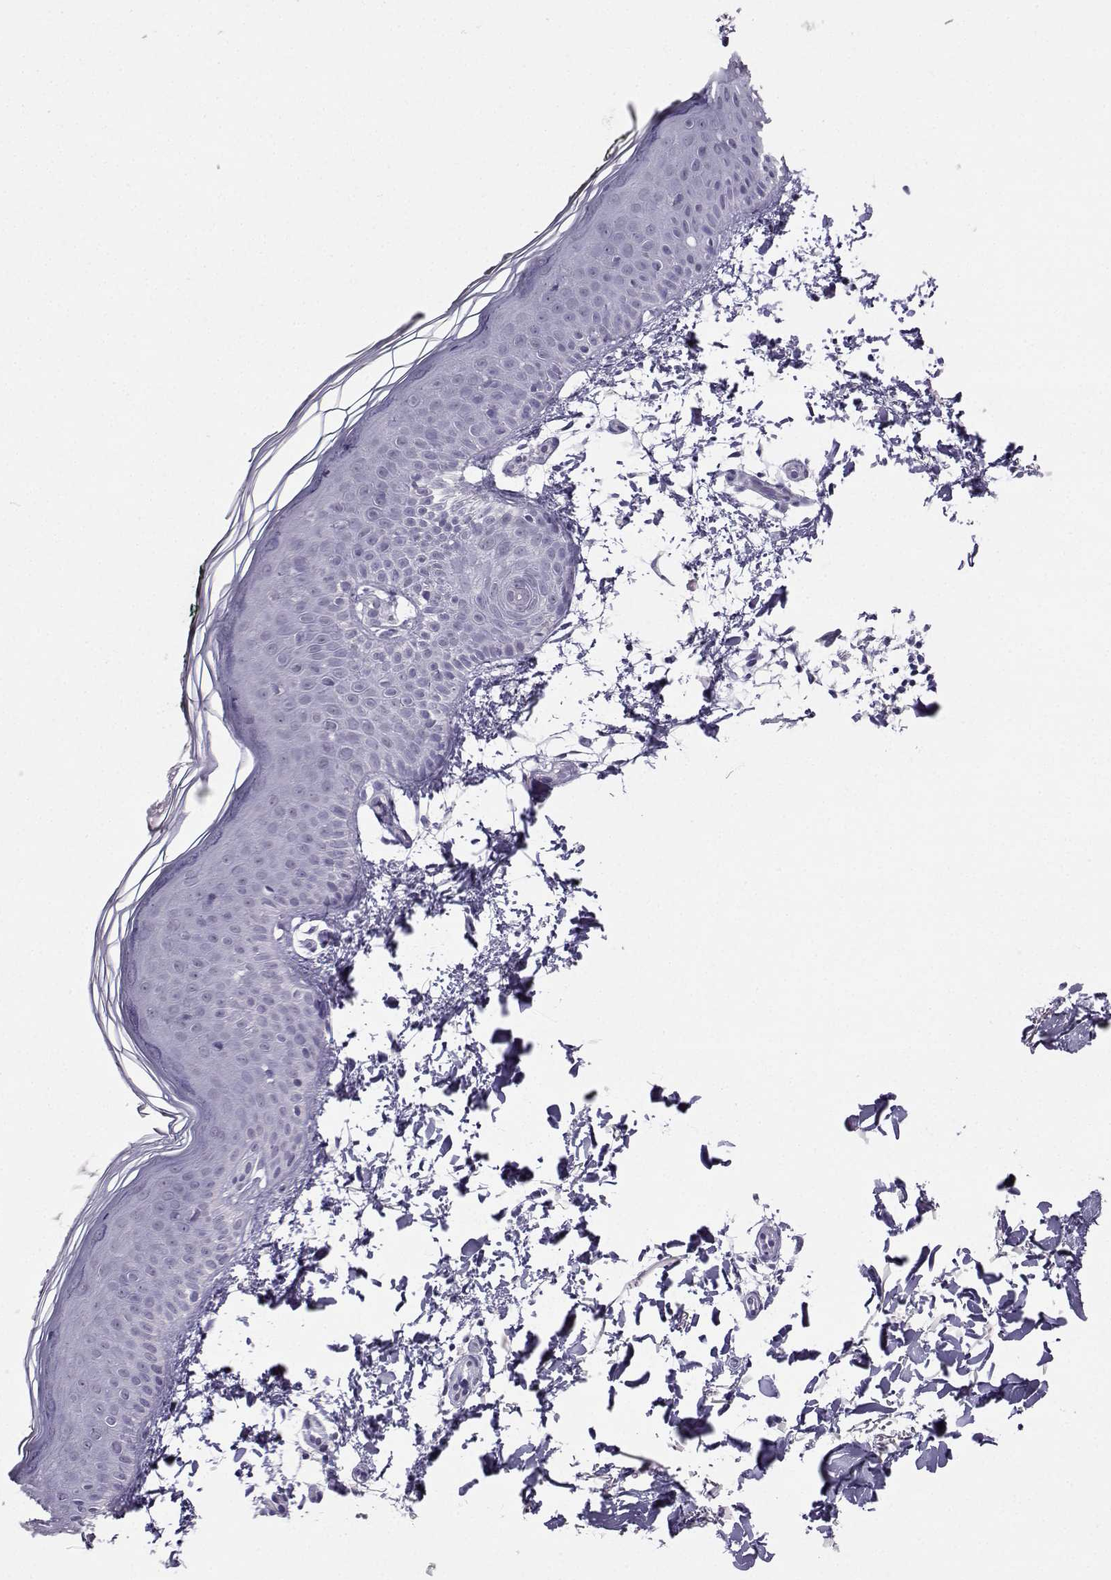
{"staining": {"intensity": "negative", "quantity": "none", "location": "none"}, "tissue": "skin", "cell_type": "Fibroblasts", "image_type": "normal", "snomed": [{"axis": "morphology", "description": "Normal tissue, NOS"}, {"axis": "topography", "description": "Skin"}], "caption": "Histopathology image shows no protein staining in fibroblasts of unremarkable skin.", "gene": "TEDC2", "patient": {"sex": "female", "age": 62}}